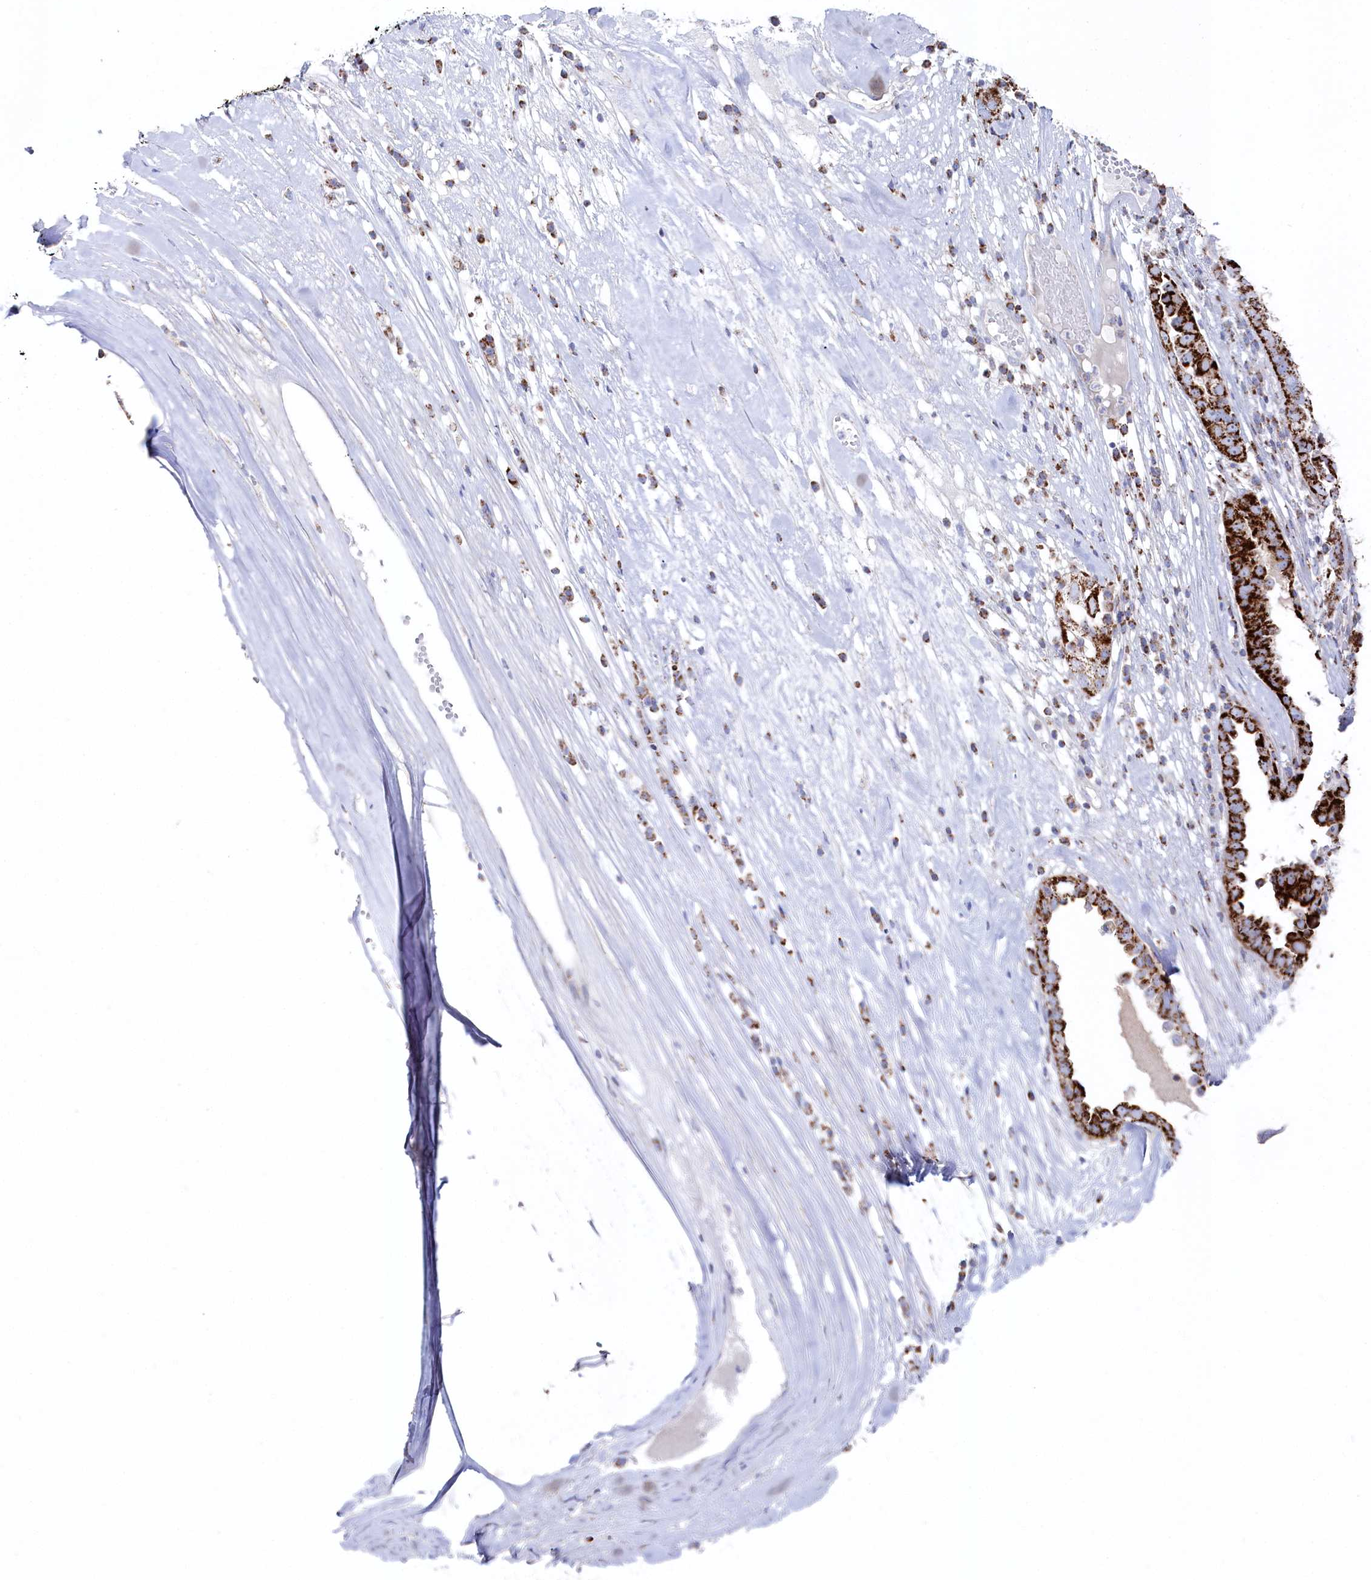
{"staining": {"intensity": "strong", "quantity": ">75%", "location": "cytoplasmic/membranous"}, "tissue": "ovarian cancer", "cell_type": "Tumor cells", "image_type": "cancer", "snomed": [{"axis": "morphology", "description": "Carcinoma, endometroid"}, {"axis": "topography", "description": "Ovary"}], "caption": "Immunohistochemistry (IHC) (DAB) staining of human ovarian cancer shows strong cytoplasmic/membranous protein positivity in about >75% of tumor cells. (brown staining indicates protein expression, while blue staining denotes nuclei).", "gene": "GLS2", "patient": {"sex": "female", "age": 62}}